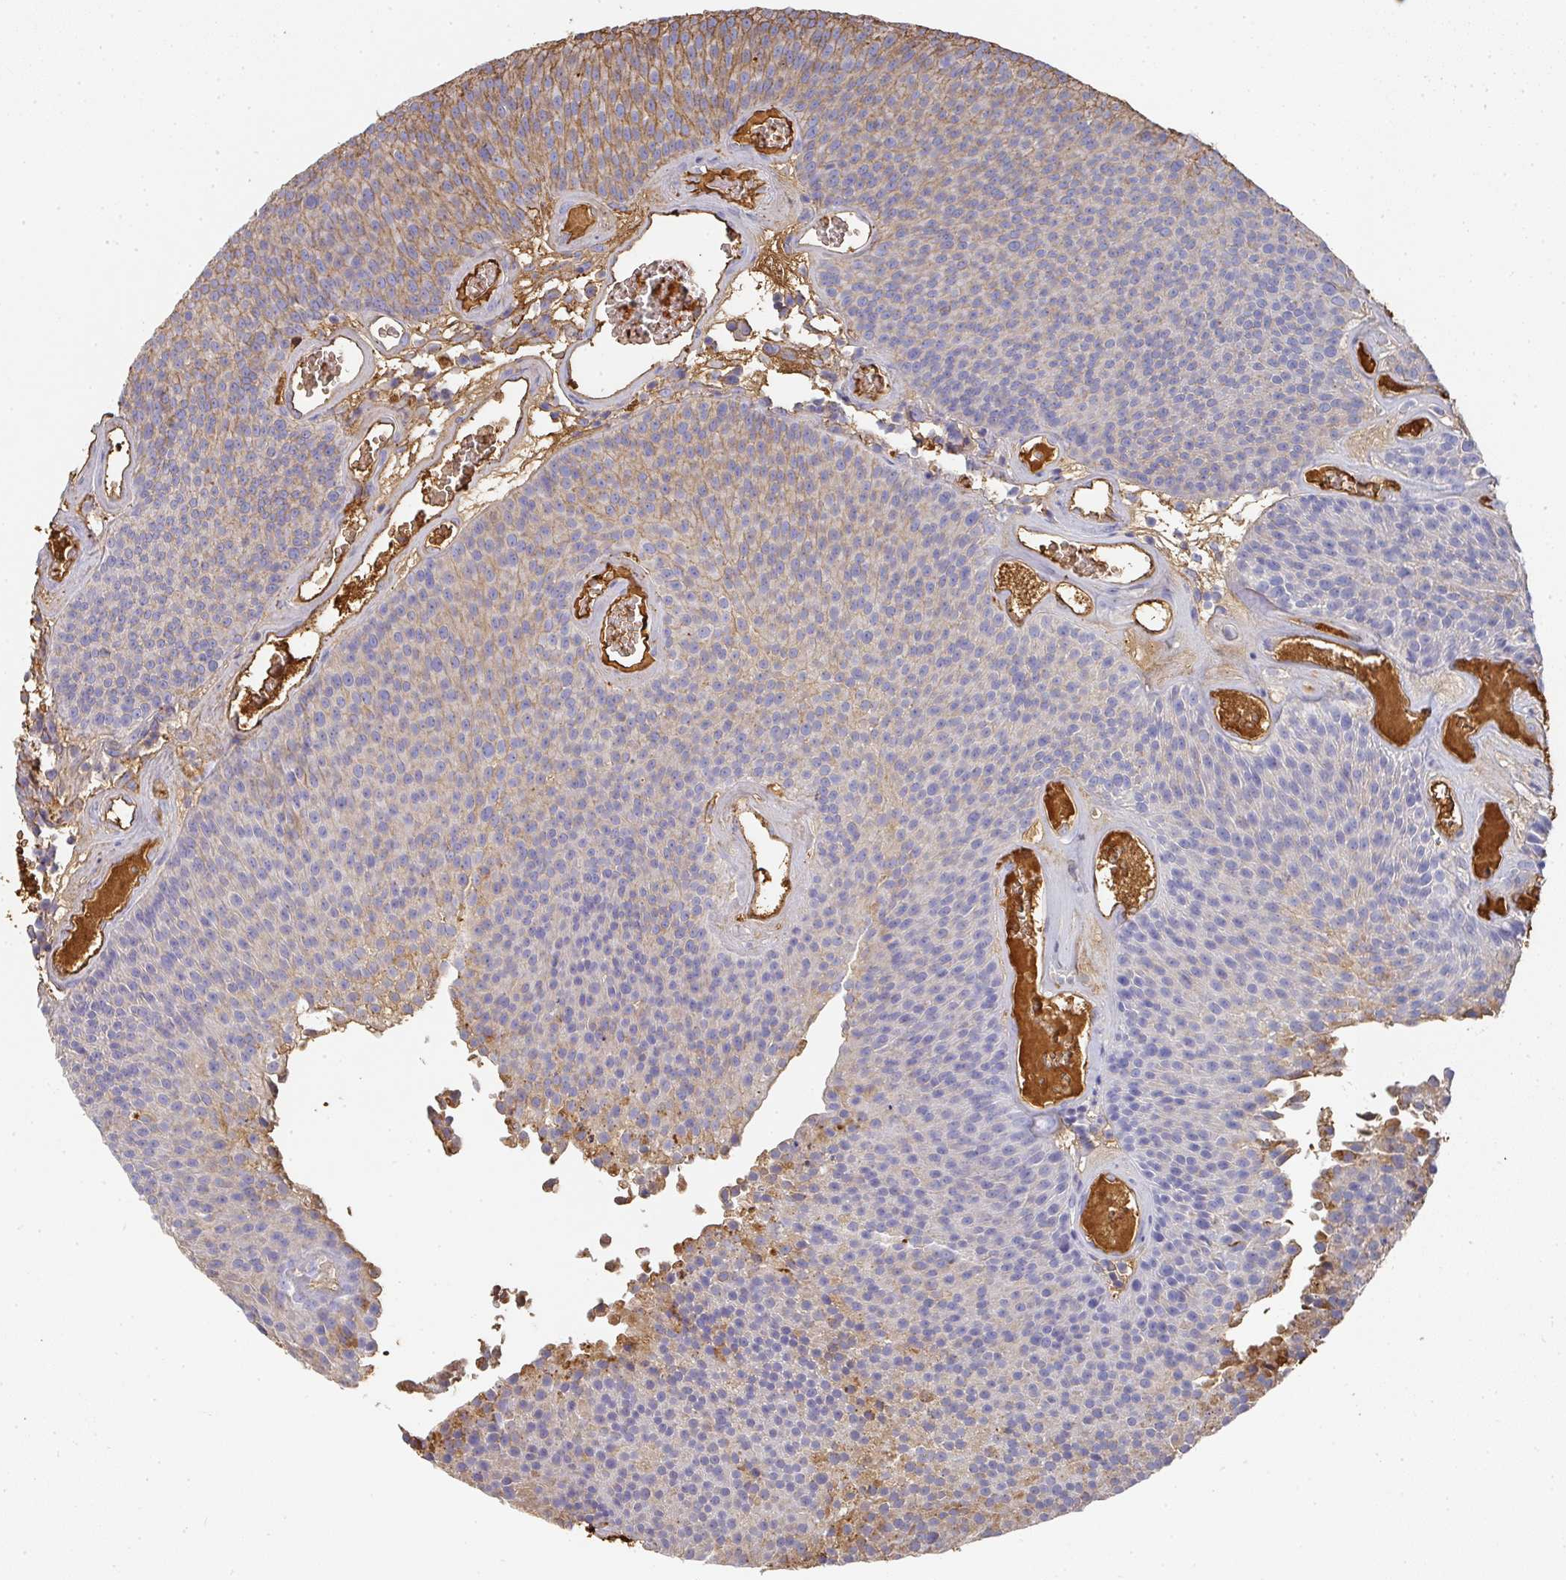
{"staining": {"intensity": "moderate", "quantity": "25%-75%", "location": "cytoplasmic/membranous"}, "tissue": "urothelial cancer", "cell_type": "Tumor cells", "image_type": "cancer", "snomed": [{"axis": "morphology", "description": "Urothelial carcinoma, Low grade"}, {"axis": "topography", "description": "Urinary bladder"}], "caption": "Protein staining of urothelial cancer tissue reveals moderate cytoplasmic/membranous staining in approximately 25%-75% of tumor cells.", "gene": "ALB", "patient": {"sex": "female", "age": 79}}